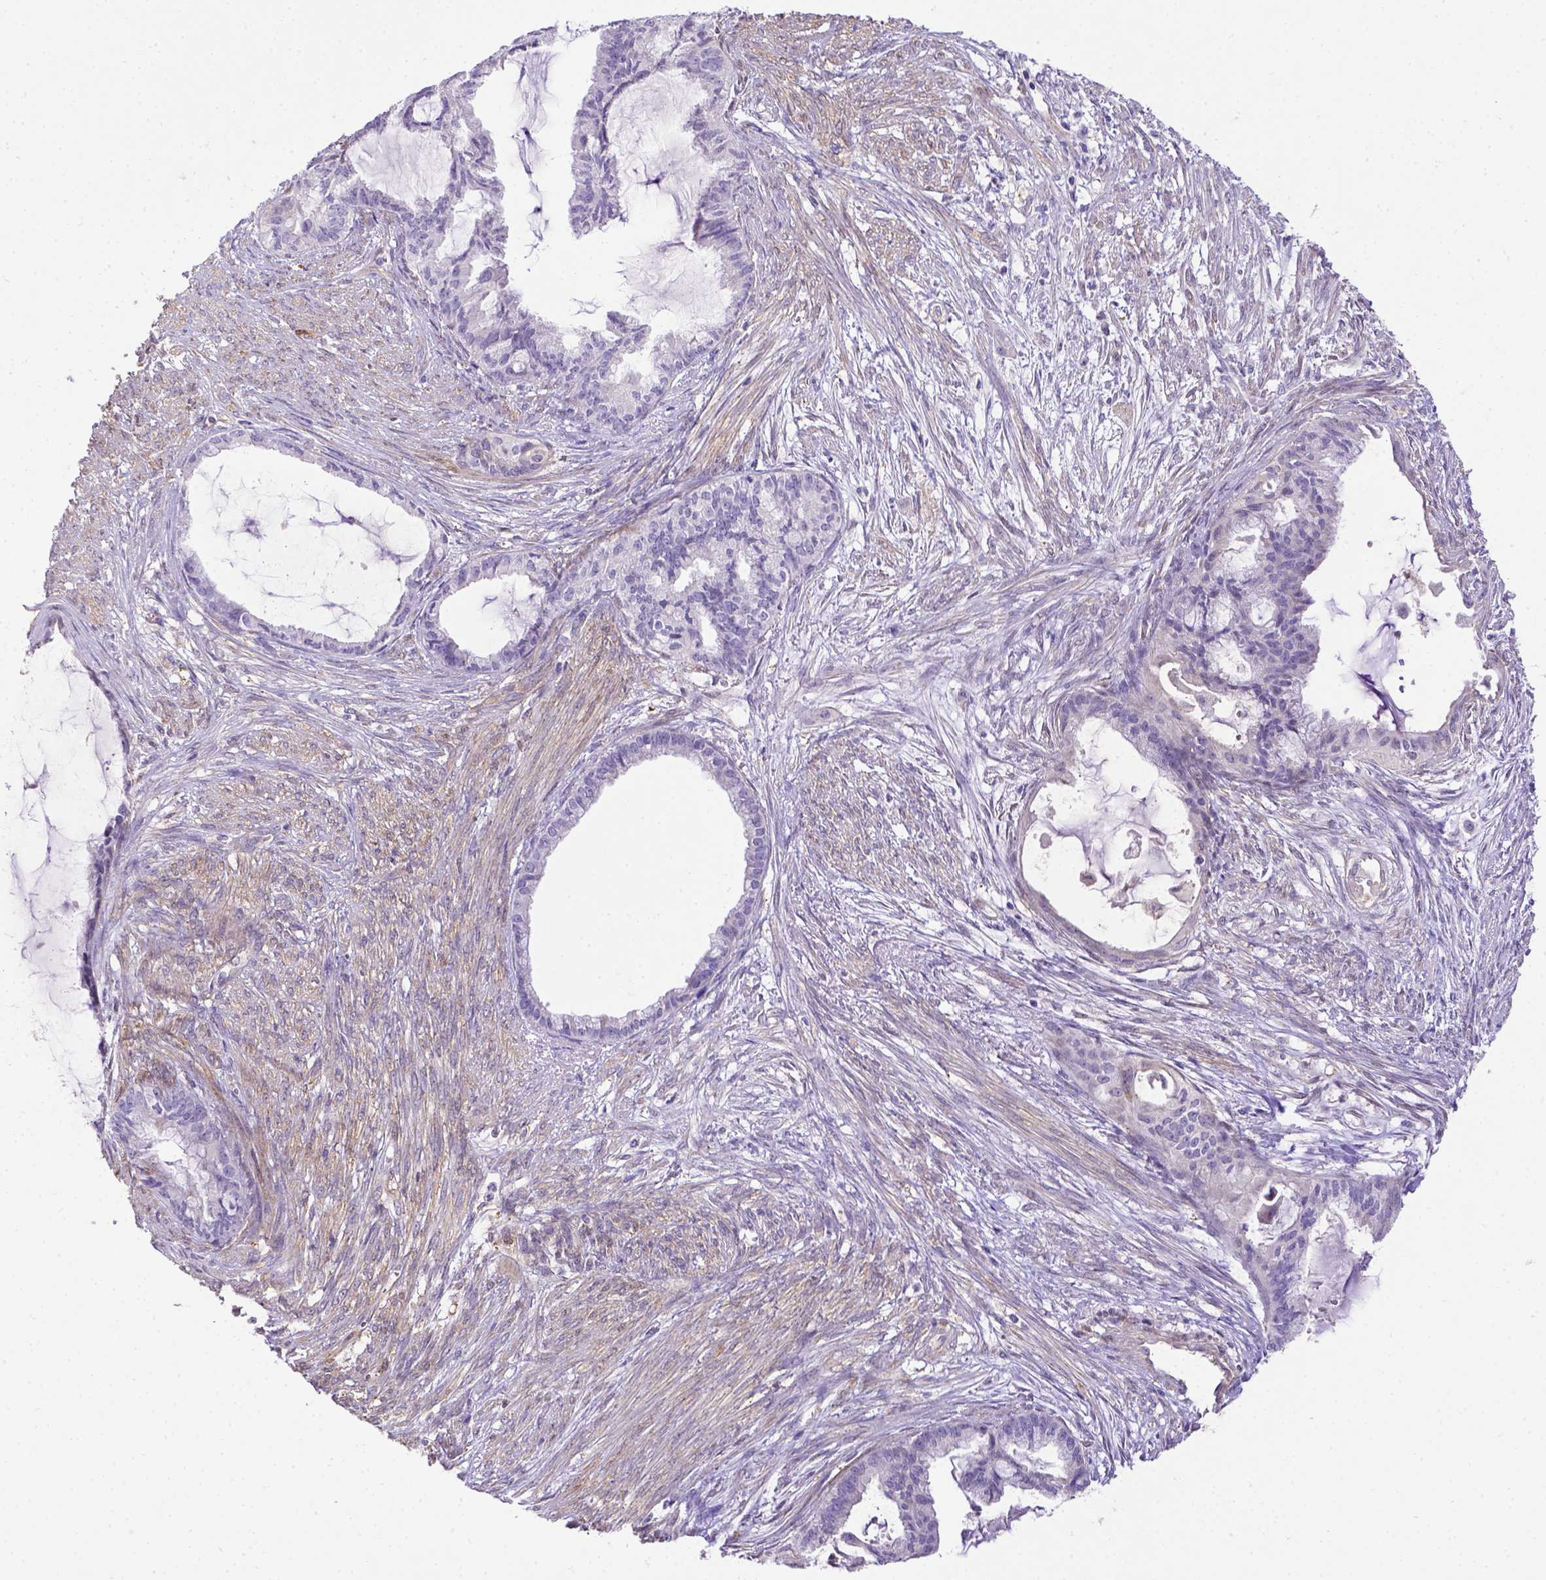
{"staining": {"intensity": "negative", "quantity": "none", "location": "none"}, "tissue": "endometrial cancer", "cell_type": "Tumor cells", "image_type": "cancer", "snomed": [{"axis": "morphology", "description": "Adenocarcinoma, NOS"}, {"axis": "topography", "description": "Endometrium"}], "caption": "Protein analysis of endometrial cancer shows no significant expression in tumor cells.", "gene": "BTN1A1", "patient": {"sex": "female", "age": 86}}